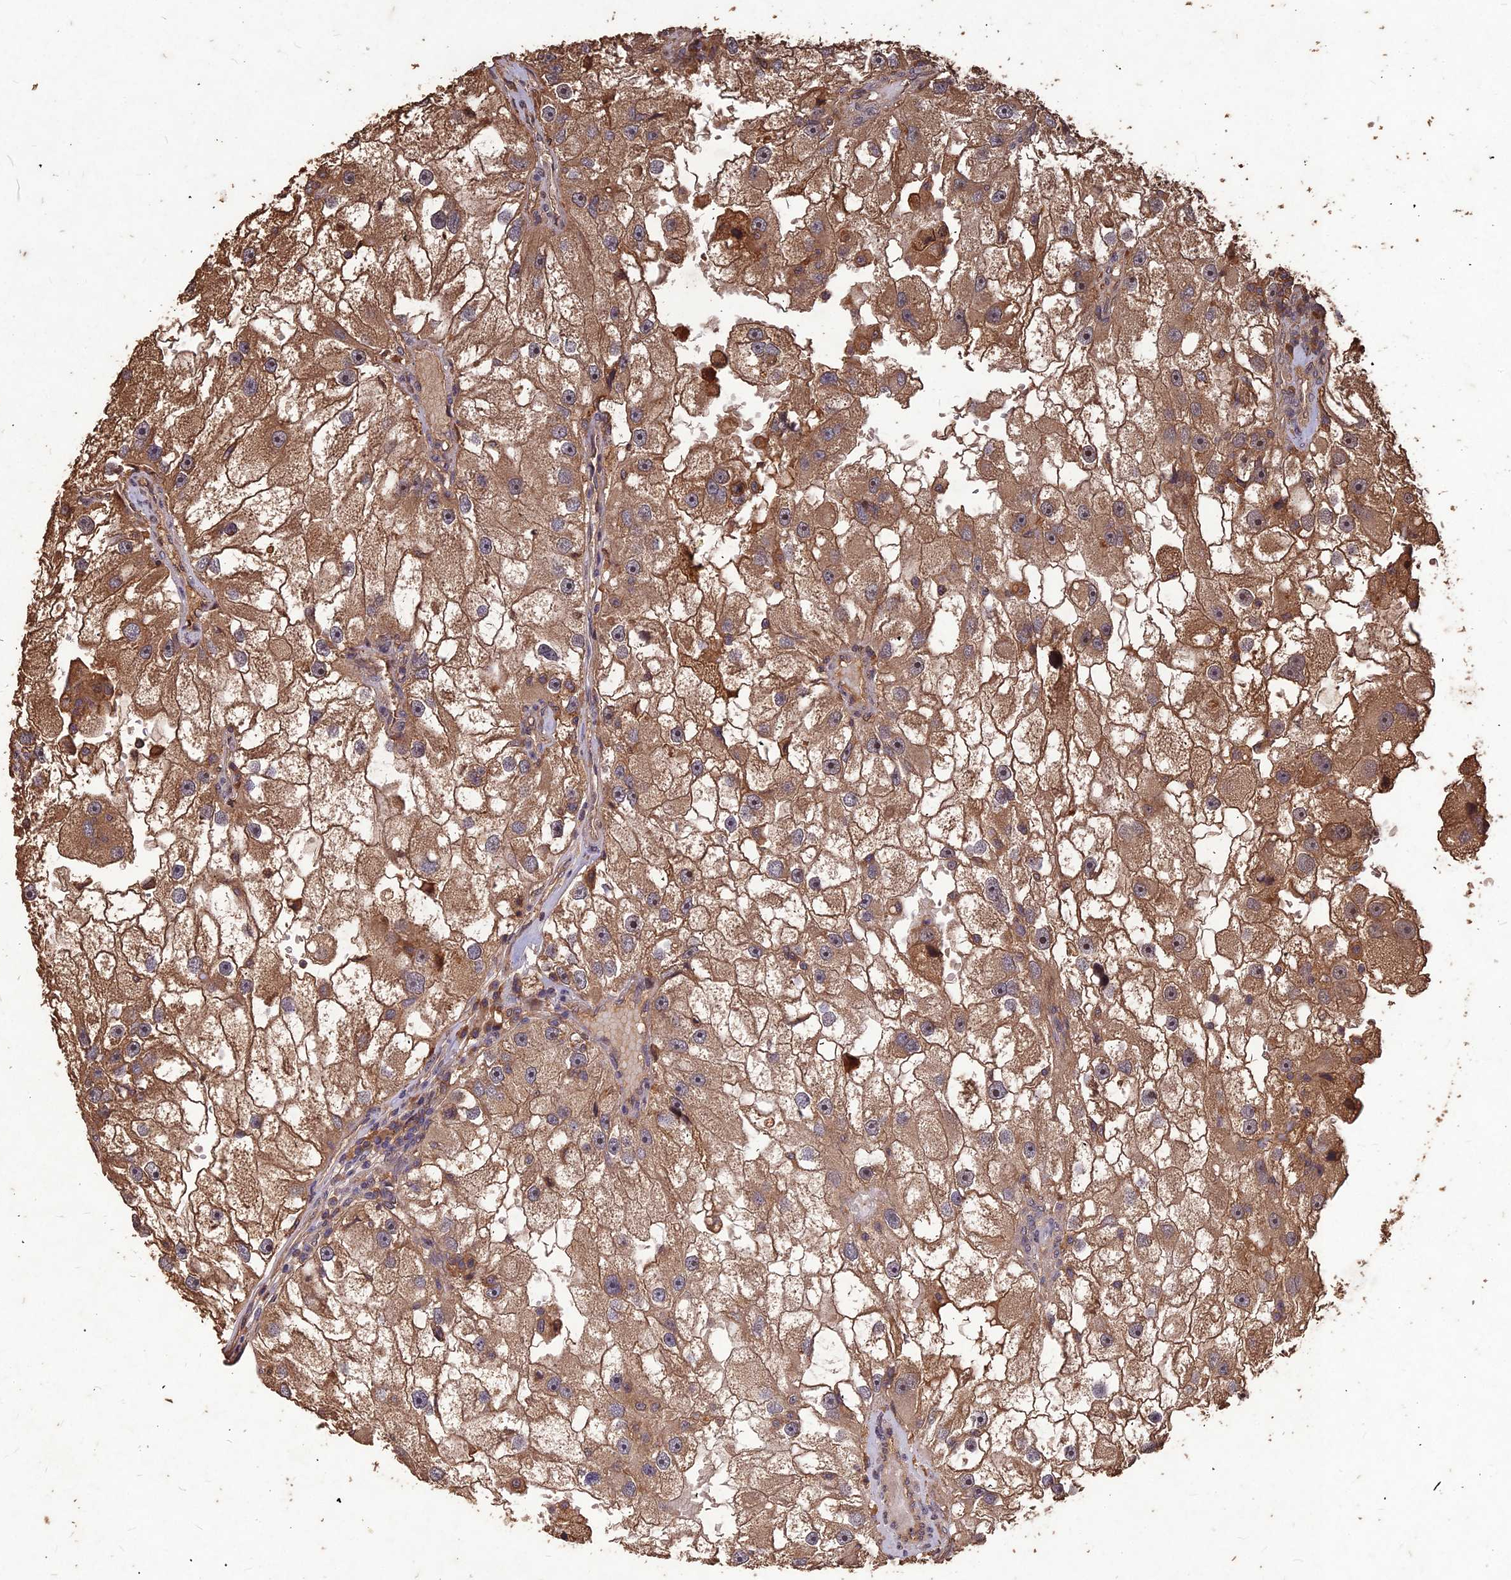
{"staining": {"intensity": "moderate", "quantity": ">75%", "location": "cytoplasmic/membranous,nuclear"}, "tissue": "renal cancer", "cell_type": "Tumor cells", "image_type": "cancer", "snomed": [{"axis": "morphology", "description": "Adenocarcinoma, NOS"}, {"axis": "topography", "description": "Kidney"}], "caption": "Moderate cytoplasmic/membranous and nuclear positivity for a protein is appreciated in approximately >75% of tumor cells of renal cancer (adenocarcinoma) using immunohistochemistry.", "gene": "SYMPK", "patient": {"sex": "male", "age": 63}}